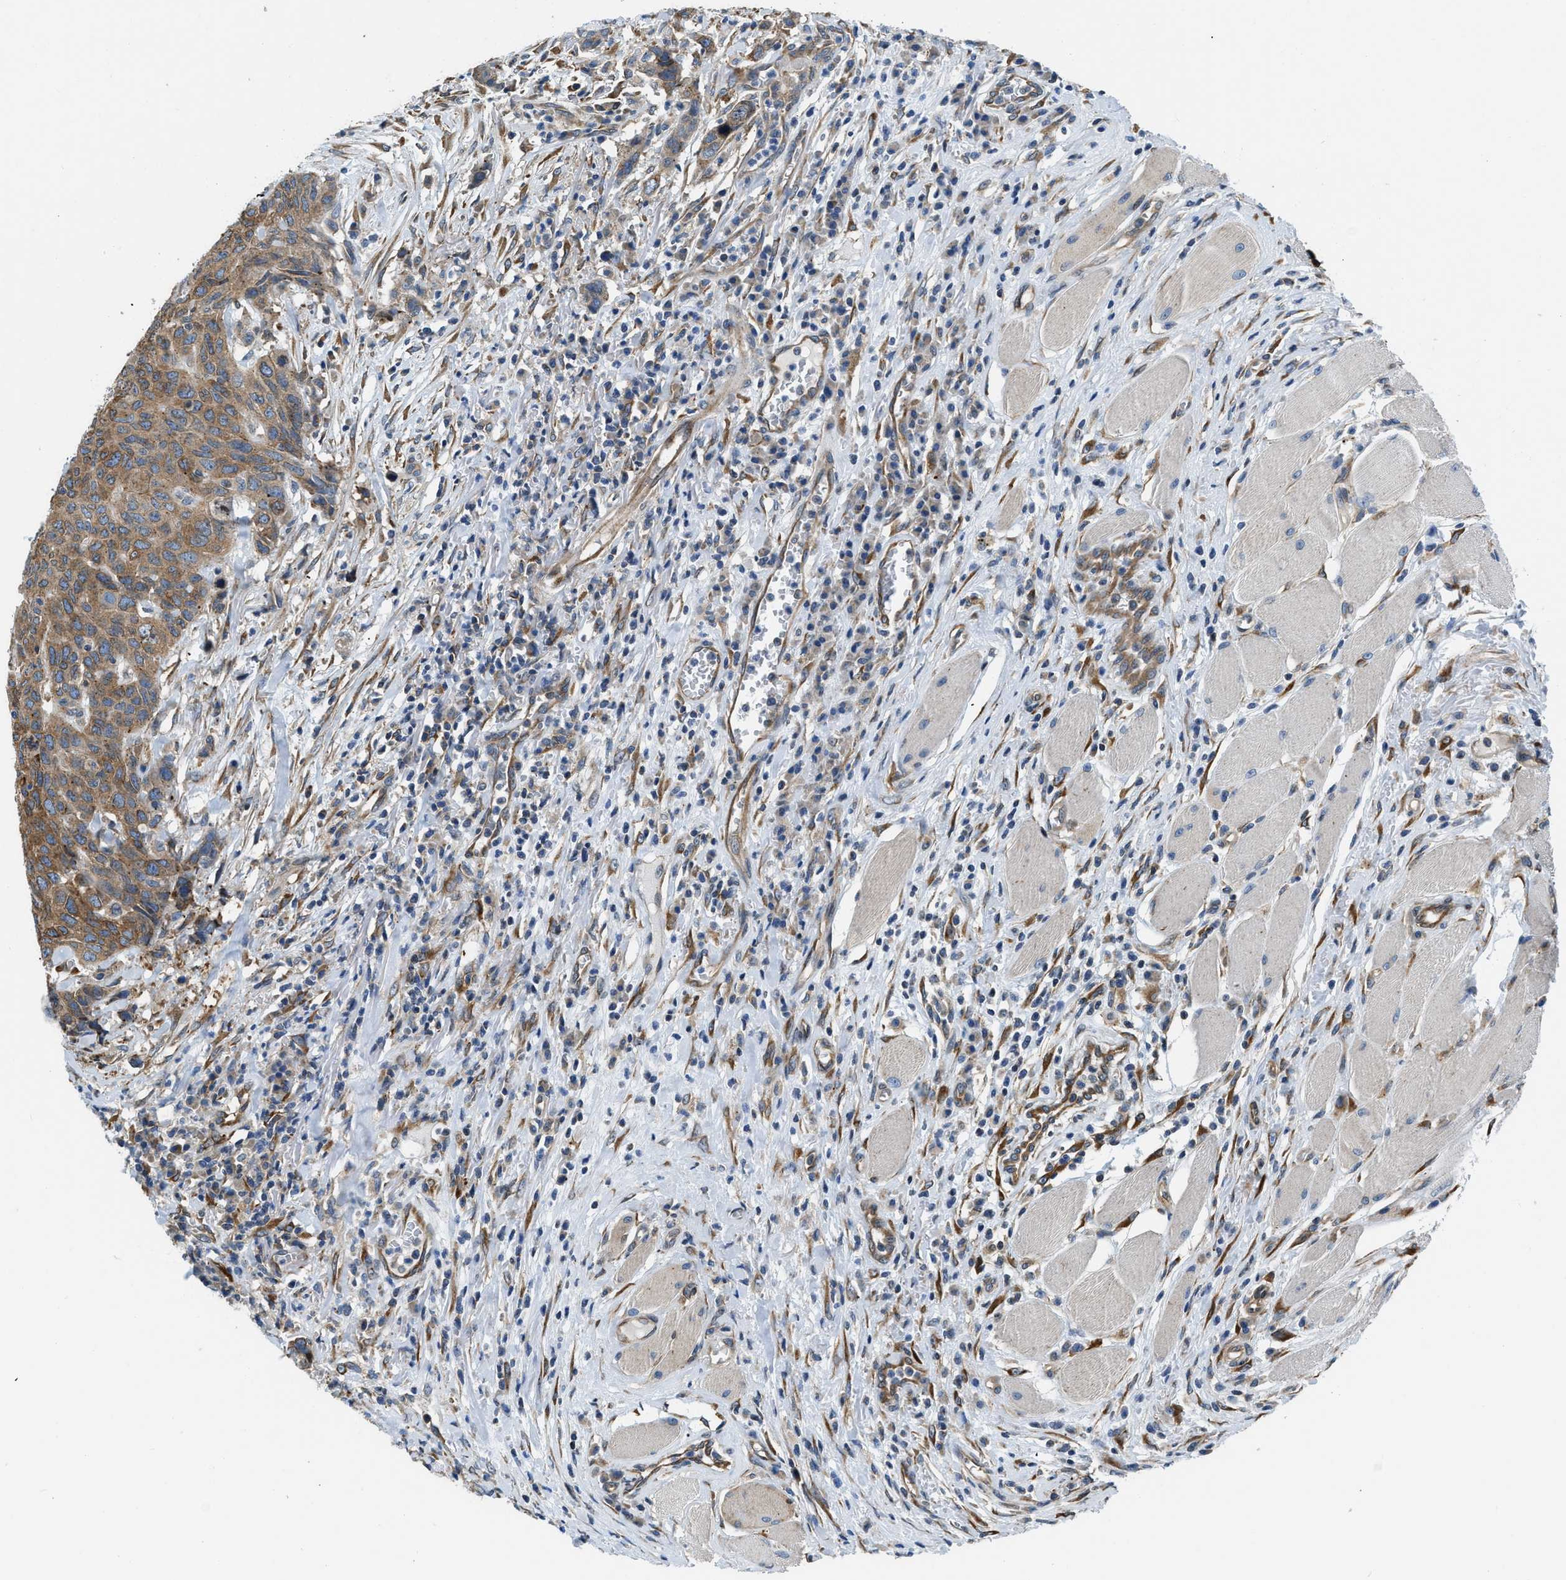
{"staining": {"intensity": "moderate", "quantity": ">75%", "location": "cytoplasmic/membranous"}, "tissue": "head and neck cancer", "cell_type": "Tumor cells", "image_type": "cancer", "snomed": [{"axis": "morphology", "description": "Squamous cell carcinoma, NOS"}, {"axis": "topography", "description": "Head-Neck"}], "caption": "IHC image of neoplastic tissue: human squamous cell carcinoma (head and neck) stained using immunohistochemistry displays medium levels of moderate protein expression localized specifically in the cytoplasmic/membranous of tumor cells, appearing as a cytoplasmic/membranous brown color.", "gene": "ARL6IP5", "patient": {"sex": "male", "age": 66}}